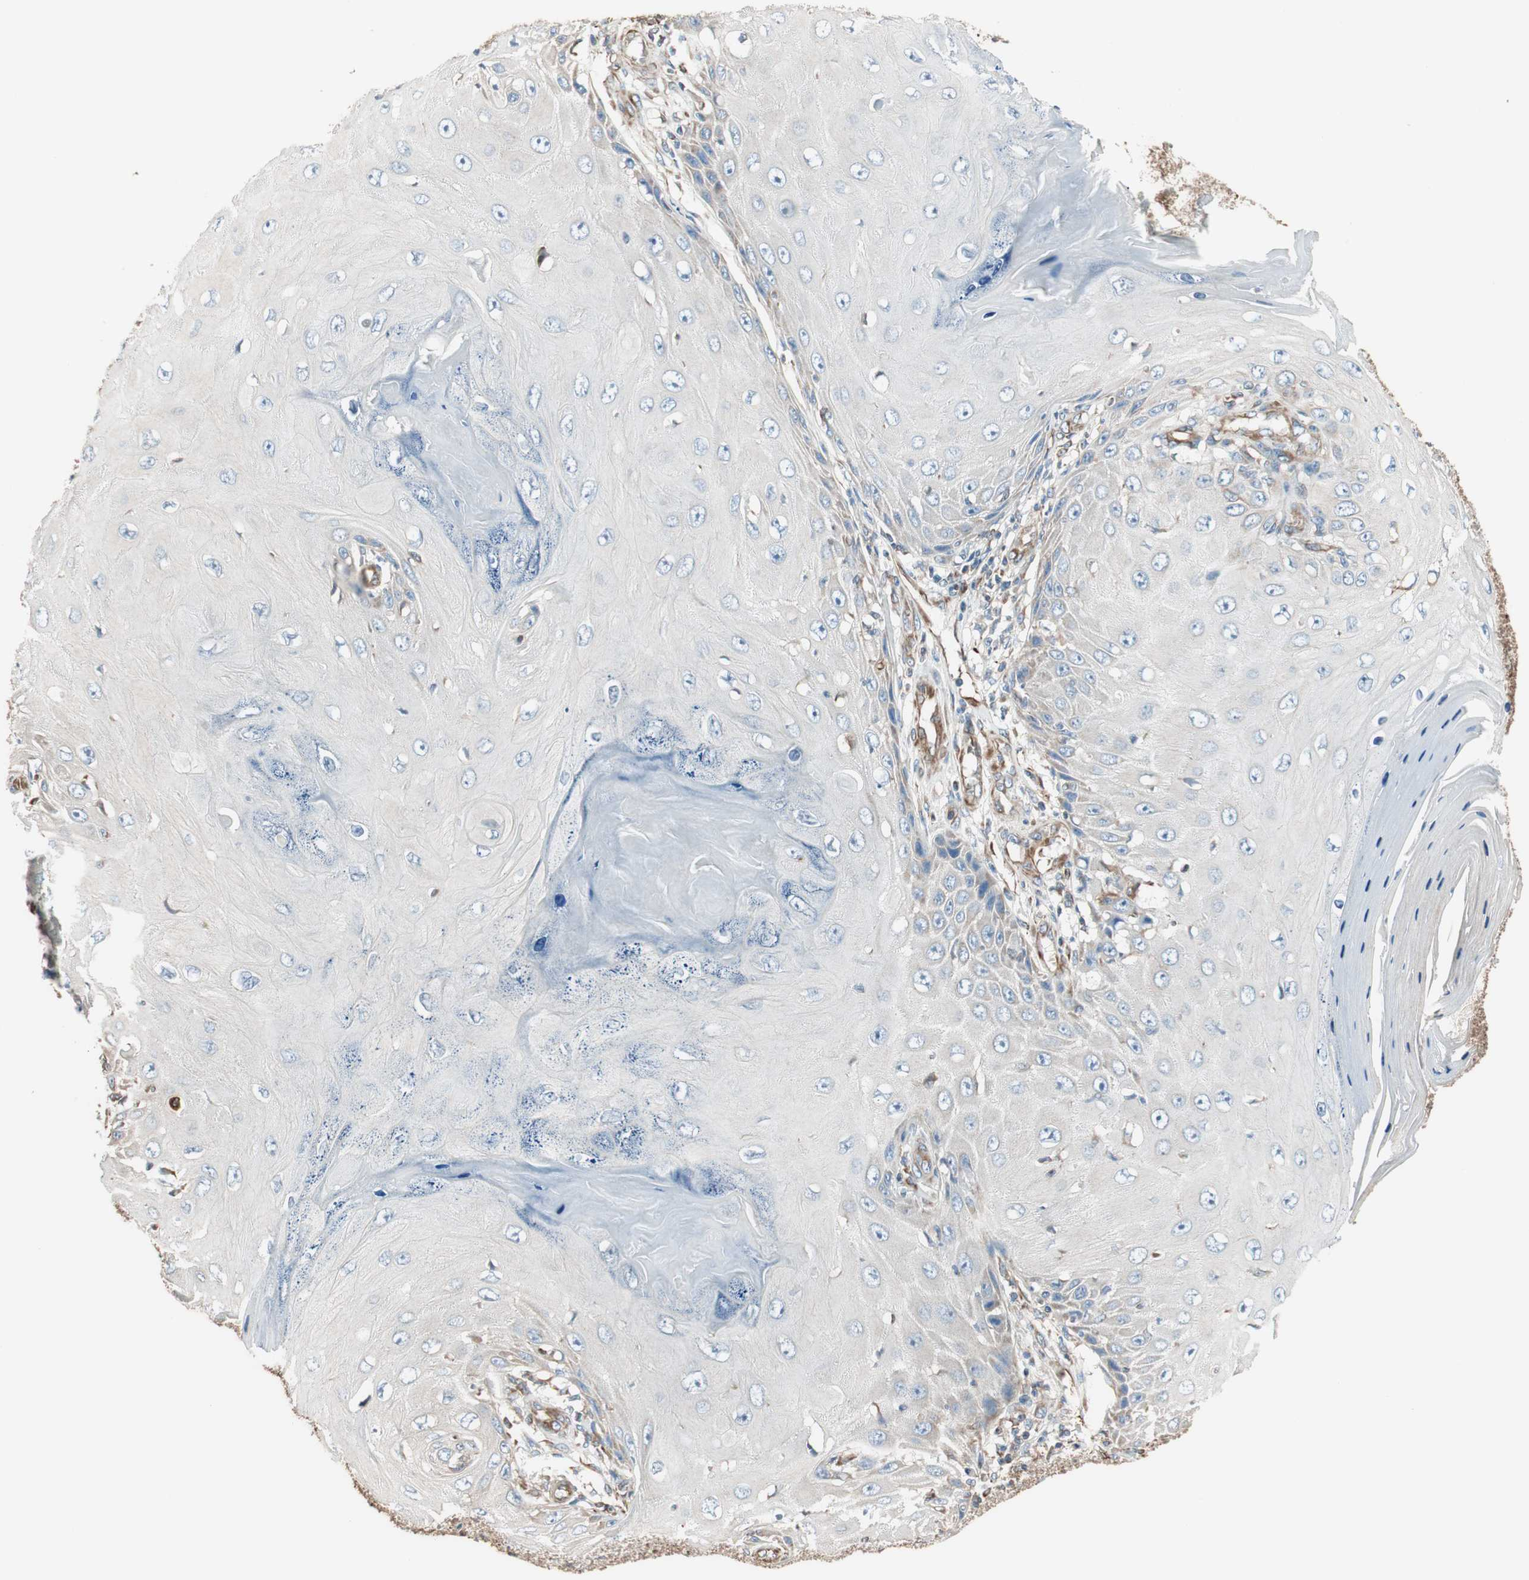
{"staining": {"intensity": "negative", "quantity": "none", "location": "none"}, "tissue": "skin cancer", "cell_type": "Tumor cells", "image_type": "cancer", "snomed": [{"axis": "morphology", "description": "Squamous cell carcinoma, NOS"}, {"axis": "topography", "description": "Skin"}], "caption": "Immunohistochemical staining of human squamous cell carcinoma (skin) shows no significant expression in tumor cells.", "gene": "SRCIN1", "patient": {"sex": "female", "age": 73}}